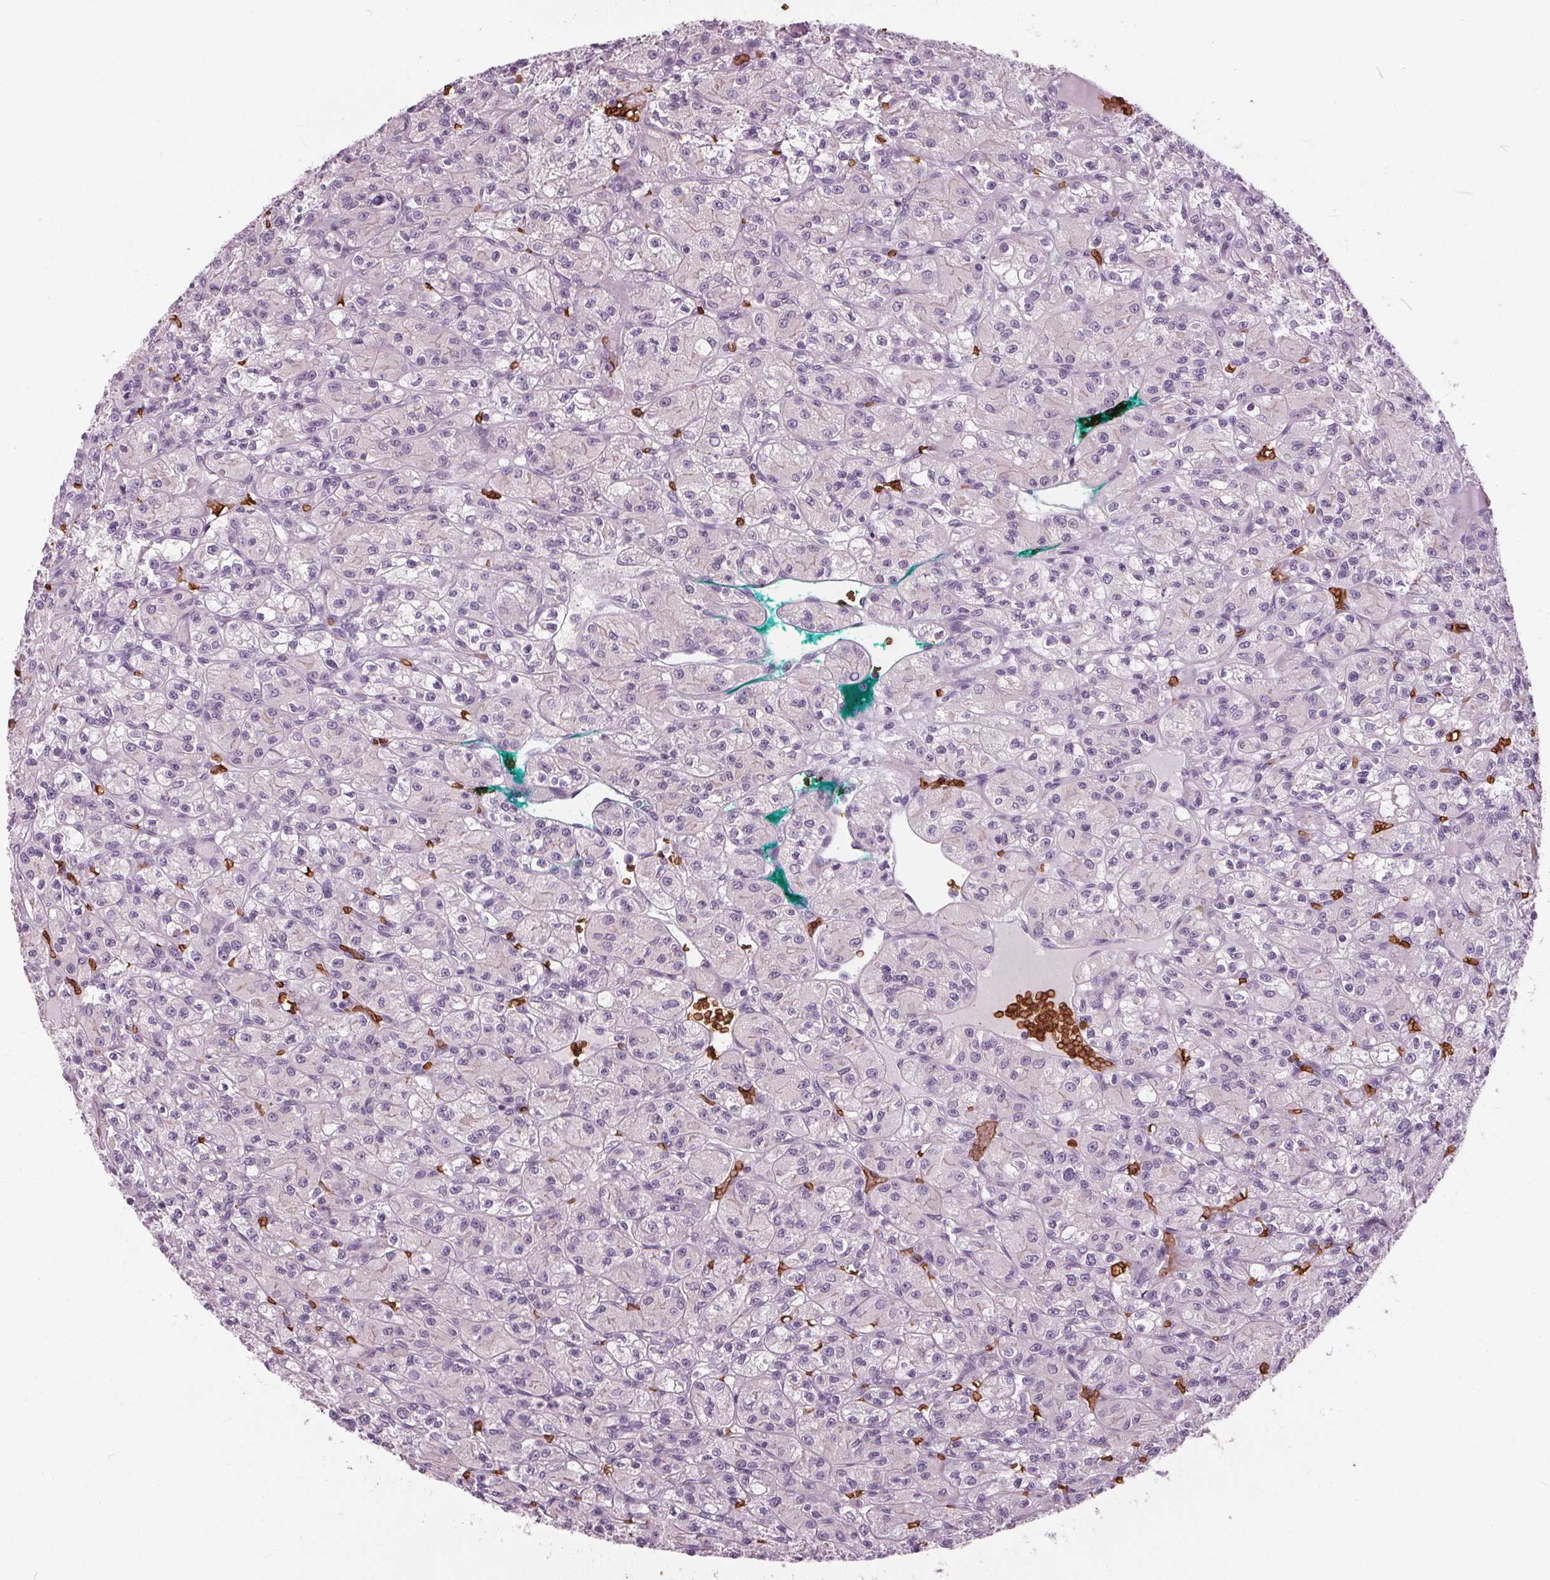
{"staining": {"intensity": "negative", "quantity": "none", "location": "none"}, "tissue": "renal cancer", "cell_type": "Tumor cells", "image_type": "cancer", "snomed": [{"axis": "morphology", "description": "Adenocarcinoma, NOS"}, {"axis": "topography", "description": "Kidney"}], "caption": "Immunohistochemistry of human renal cancer displays no positivity in tumor cells.", "gene": "SLC4A1", "patient": {"sex": "female", "age": 70}}